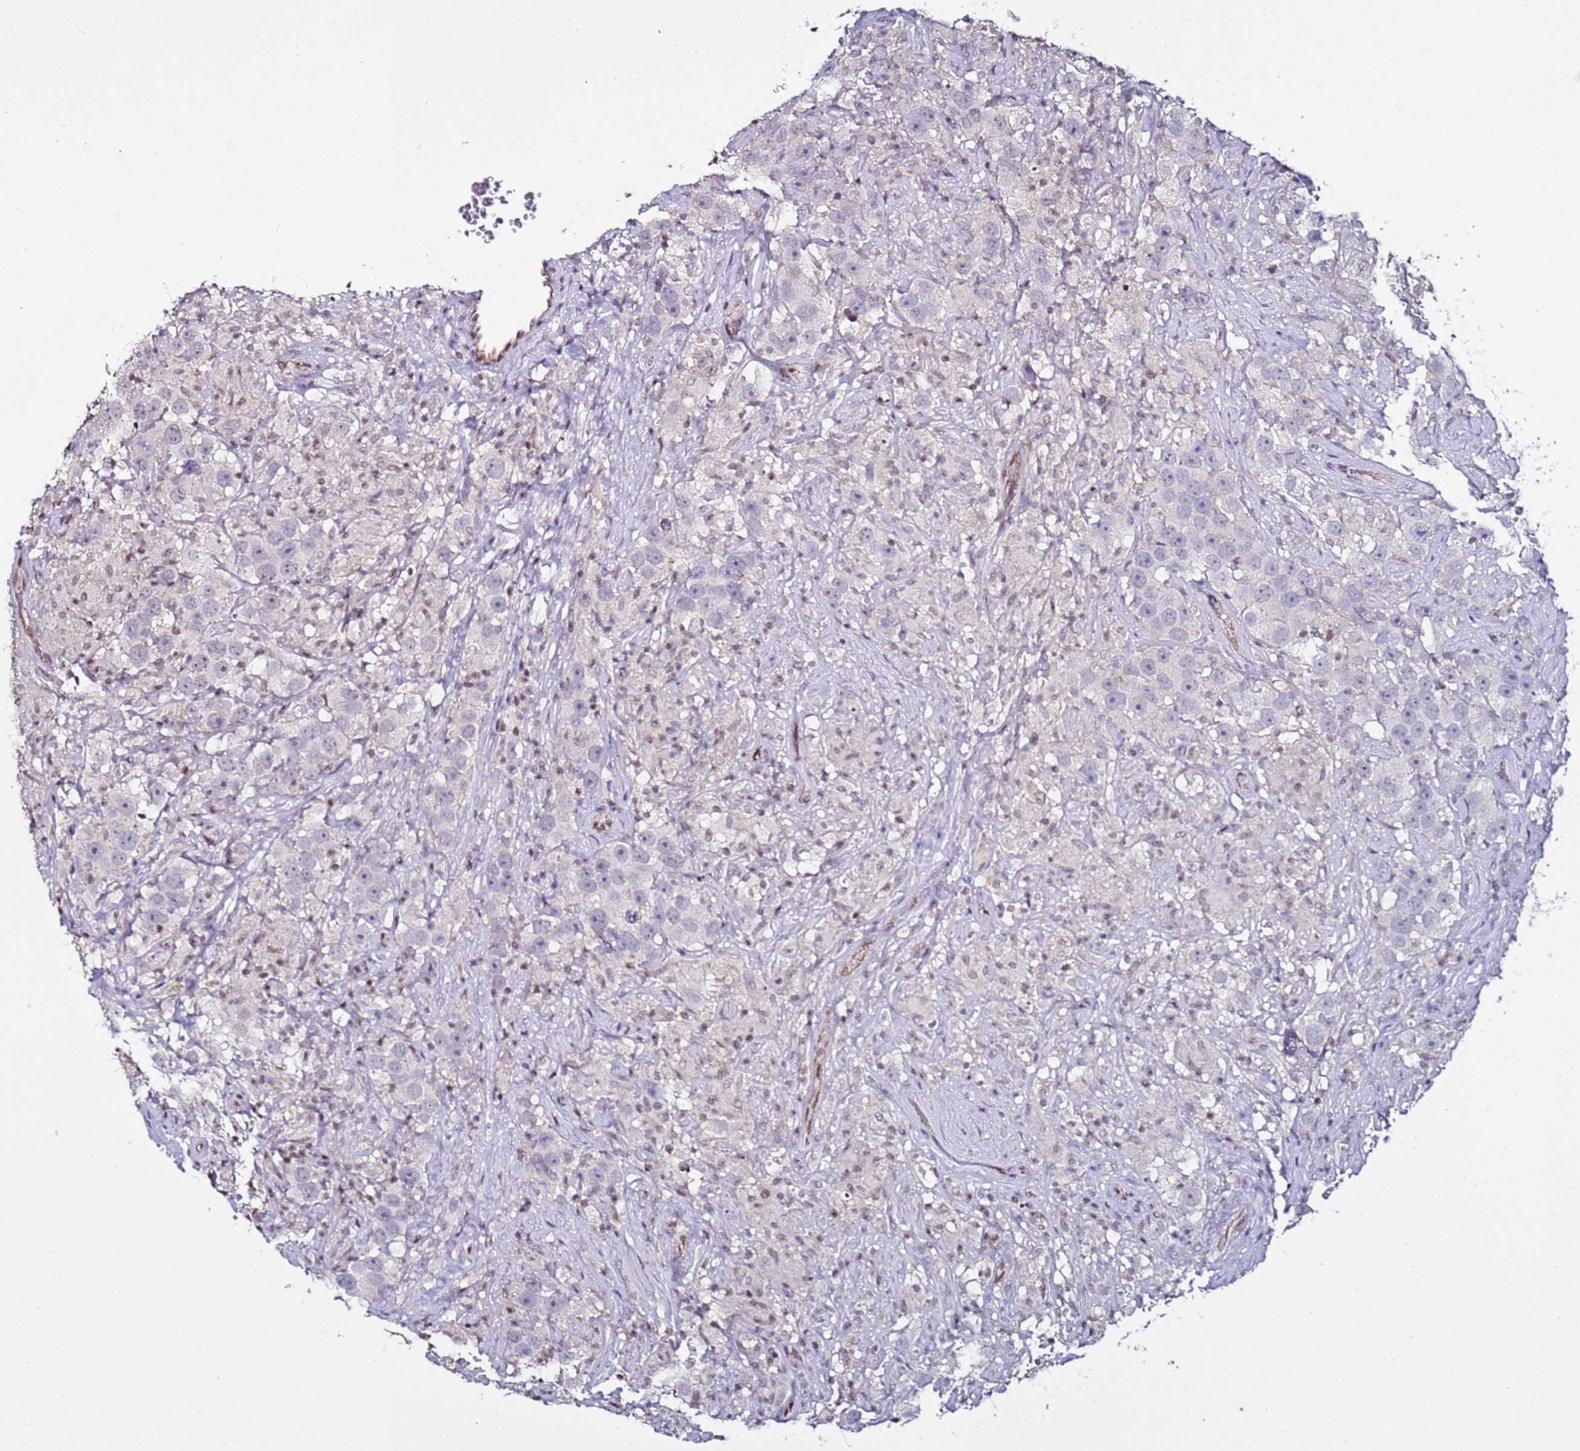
{"staining": {"intensity": "negative", "quantity": "none", "location": "none"}, "tissue": "testis cancer", "cell_type": "Tumor cells", "image_type": "cancer", "snomed": [{"axis": "morphology", "description": "Seminoma, NOS"}, {"axis": "topography", "description": "Testis"}], "caption": "This image is of testis seminoma stained with immunohistochemistry to label a protein in brown with the nuclei are counter-stained blue. There is no expression in tumor cells.", "gene": "TENM3", "patient": {"sex": "male", "age": 49}}